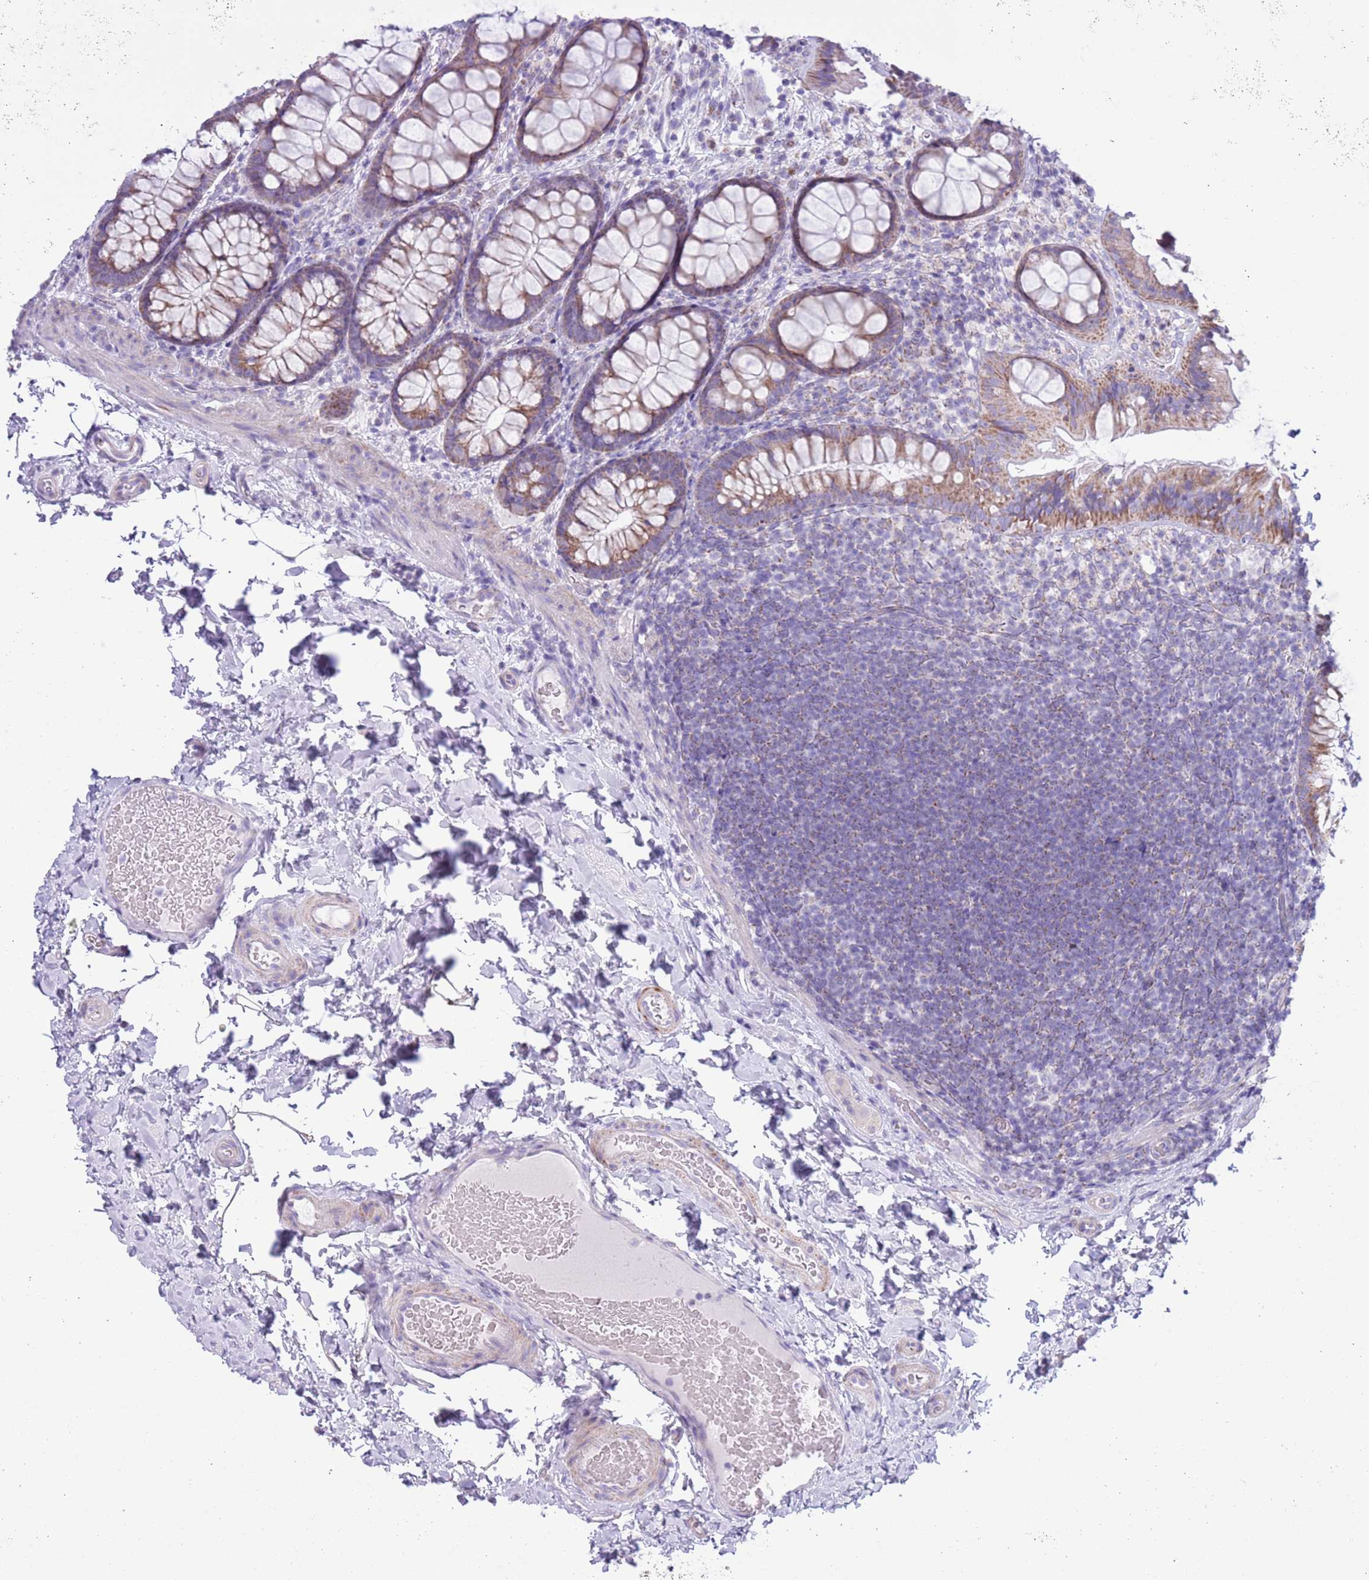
{"staining": {"intensity": "negative", "quantity": "none", "location": "none"}, "tissue": "colon", "cell_type": "Endothelial cells", "image_type": "normal", "snomed": [{"axis": "morphology", "description": "Normal tissue, NOS"}, {"axis": "topography", "description": "Colon"}], "caption": "DAB immunohistochemical staining of normal colon reveals no significant positivity in endothelial cells. Brightfield microscopy of immunohistochemistry stained with DAB (3,3'-diaminobenzidine) (brown) and hematoxylin (blue), captured at high magnification.", "gene": "MOCOS", "patient": {"sex": "male", "age": 46}}